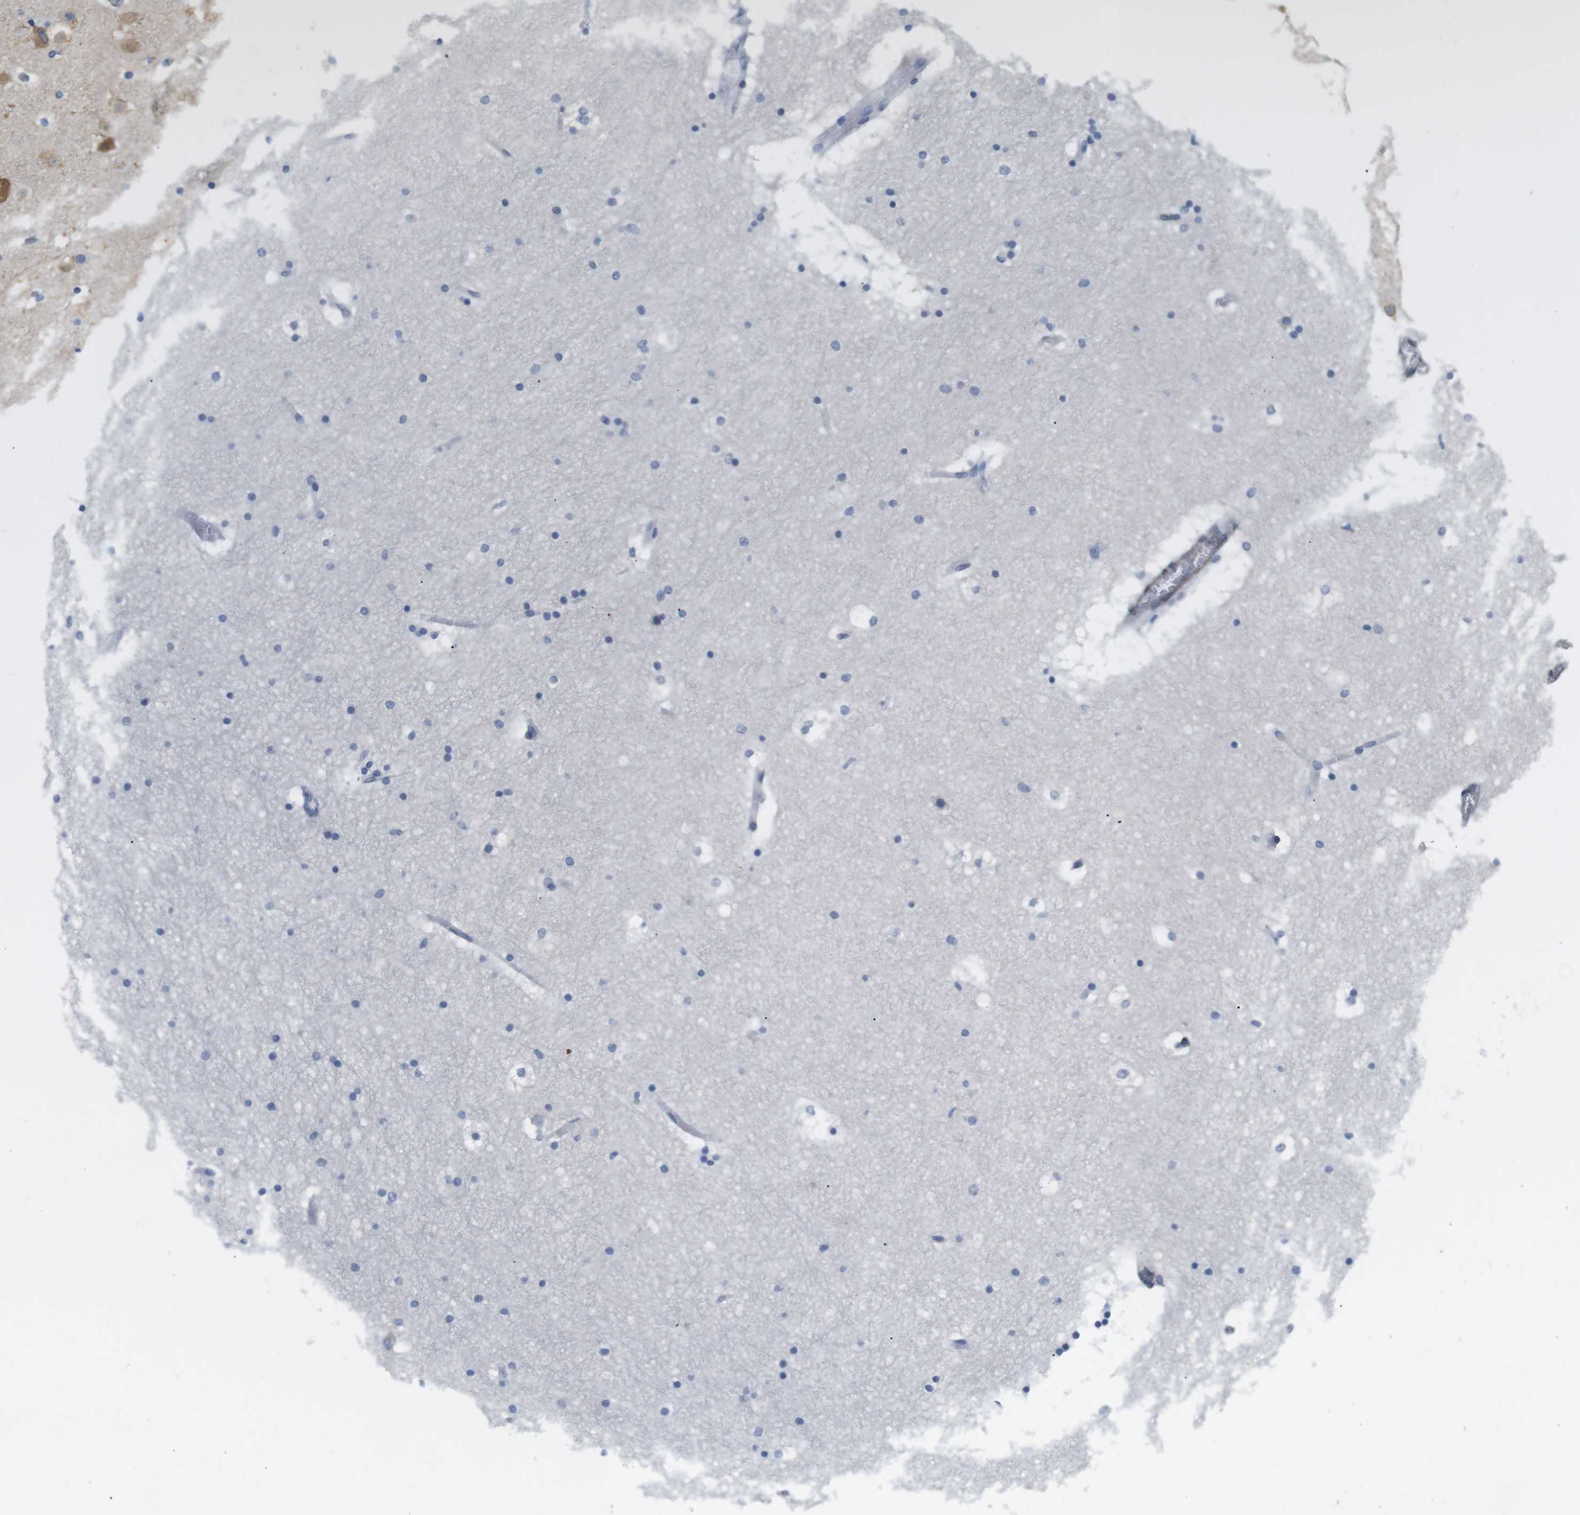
{"staining": {"intensity": "negative", "quantity": "none", "location": "none"}, "tissue": "hippocampus", "cell_type": "Glial cells", "image_type": "normal", "snomed": [{"axis": "morphology", "description": "Normal tissue, NOS"}, {"axis": "topography", "description": "Hippocampus"}], "caption": "This is an immunohistochemistry photomicrograph of normal hippocampus. There is no positivity in glial cells.", "gene": "ITPR1", "patient": {"sex": "male", "age": 45}}